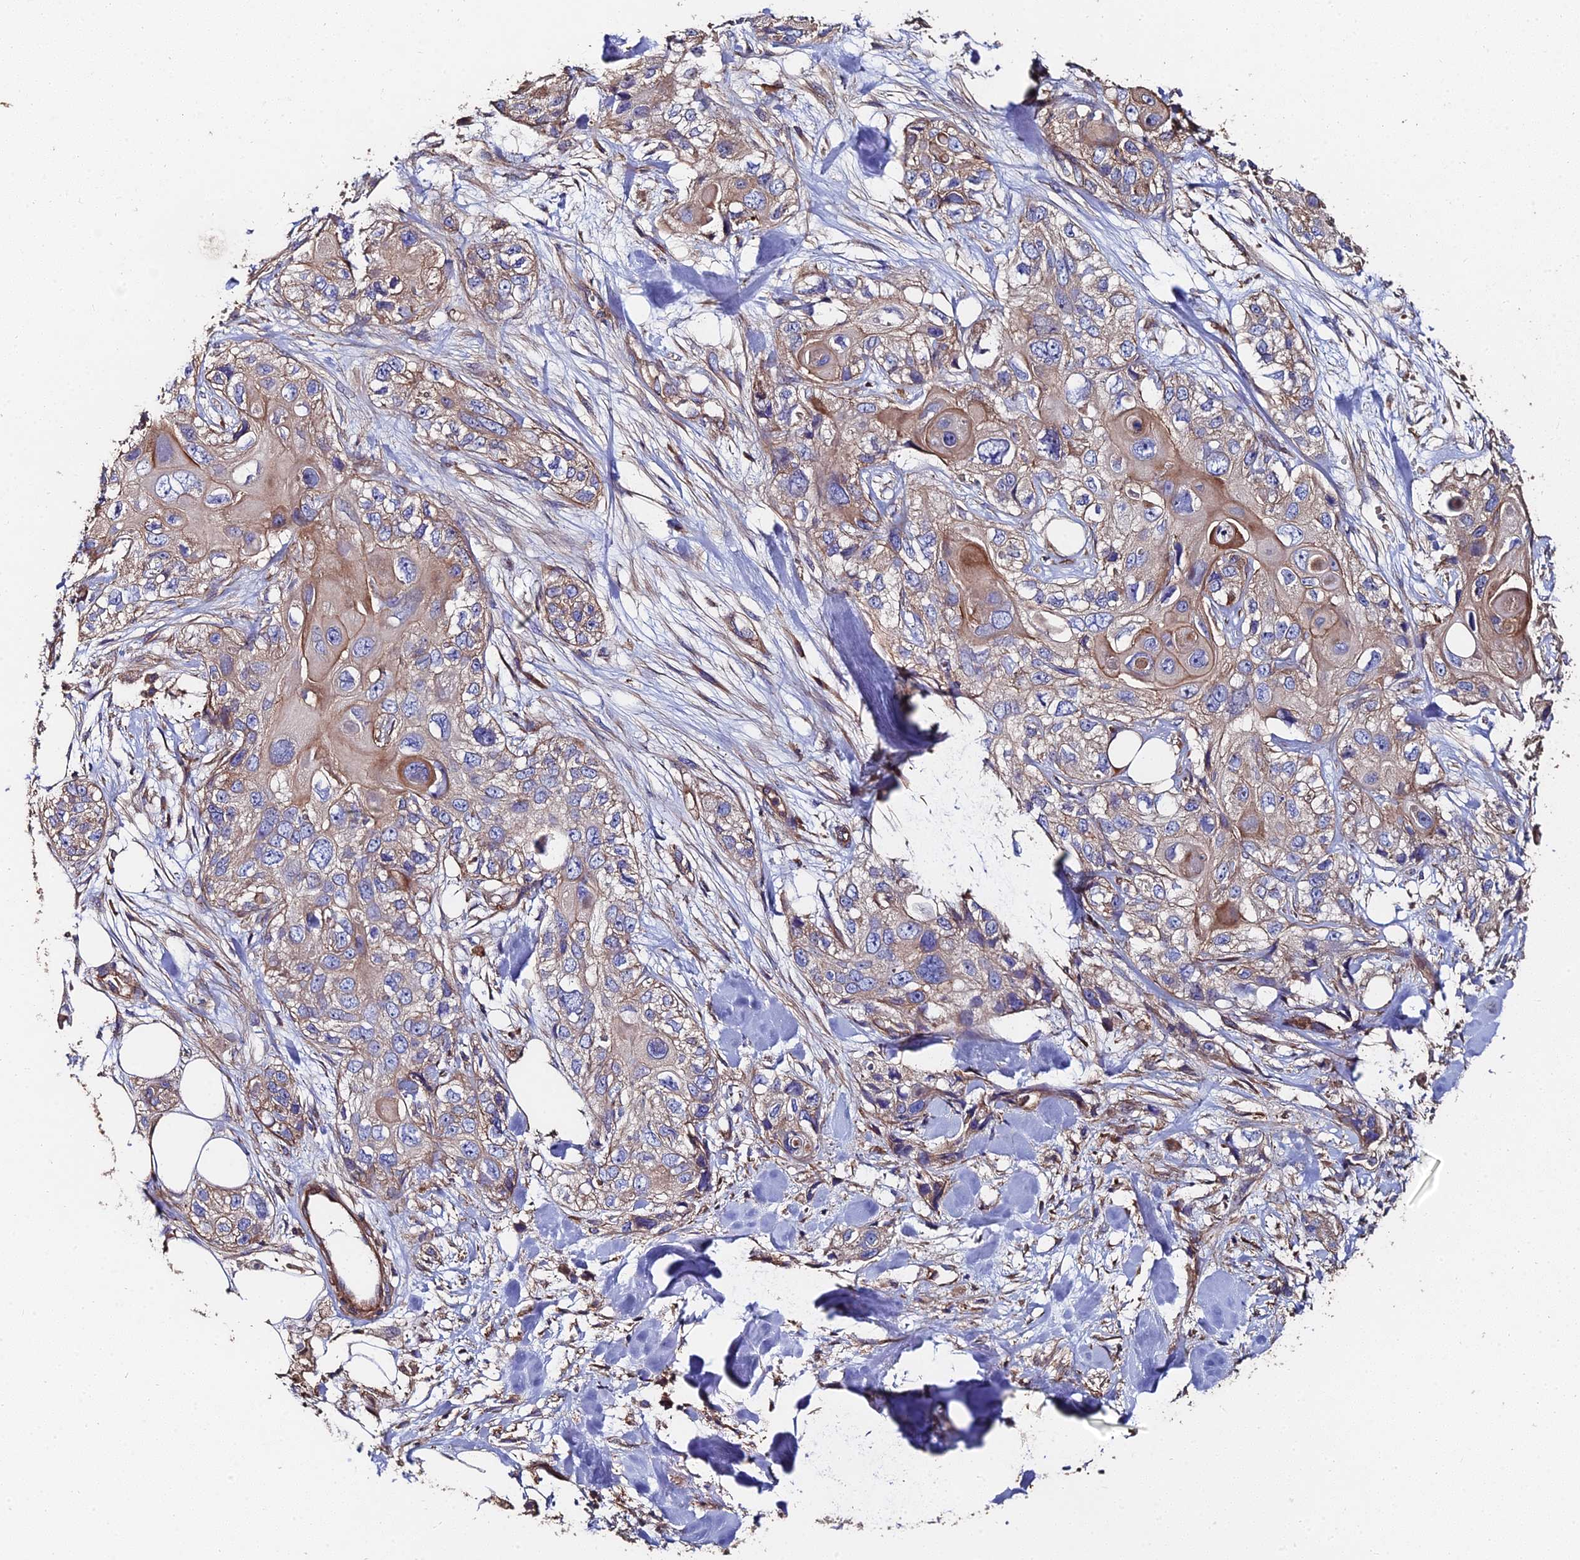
{"staining": {"intensity": "weak", "quantity": "25%-75%", "location": "cytoplasmic/membranous"}, "tissue": "skin cancer", "cell_type": "Tumor cells", "image_type": "cancer", "snomed": [{"axis": "morphology", "description": "Normal tissue, NOS"}, {"axis": "morphology", "description": "Squamous cell carcinoma, NOS"}, {"axis": "topography", "description": "Skin"}], "caption": "About 25%-75% of tumor cells in skin squamous cell carcinoma demonstrate weak cytoplasmic/membranous protein positivity as visualized by brown immunohistochemical staining.", "gene": "EXT1", "patient": {"sex": "male", "age": 72}}